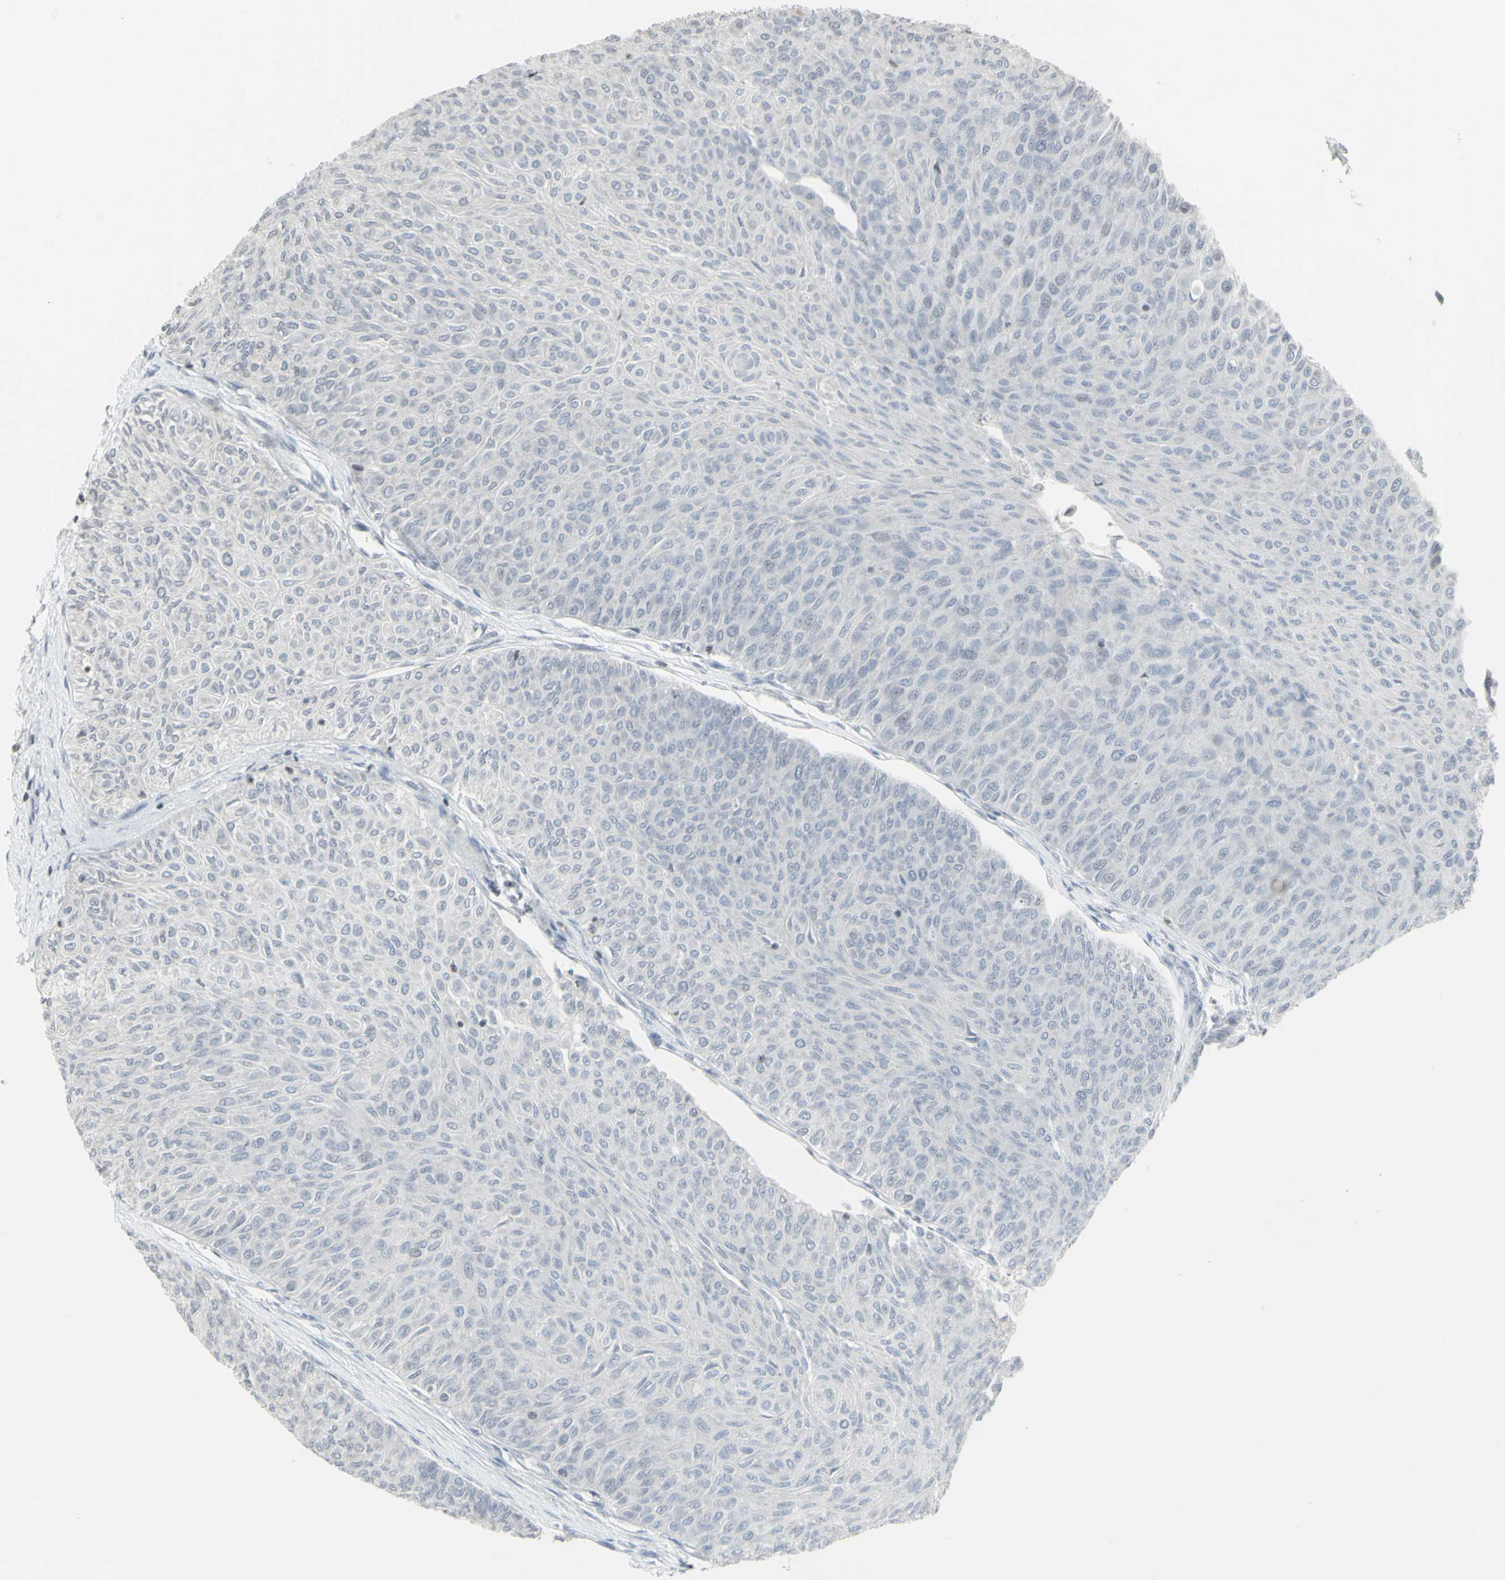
{"staining": {"intensity": "negative", "quantity": "none", "location": "none"}, "tissue": "urothelial cancer", "cell_type": "Tumor cells", "image_type": "cancer", "snomed": [{"axis": "morphology", "description": "Urothelial carcinoma, Low grade"}, {"axis": "topography", "description": "Urinary bladder"}], "caption": "Tumor cells are negative for brown protein staining in urothelial cancer. The staining was performed using DAB (3,3'-diaminobenzidine) to visualize the protein expression in brown, while the nuclei were stained in blue with hematoxylin (Magnification: 20x).", "gene": "MUC5AC", "patient": {"sex": "male", "age": 78}}